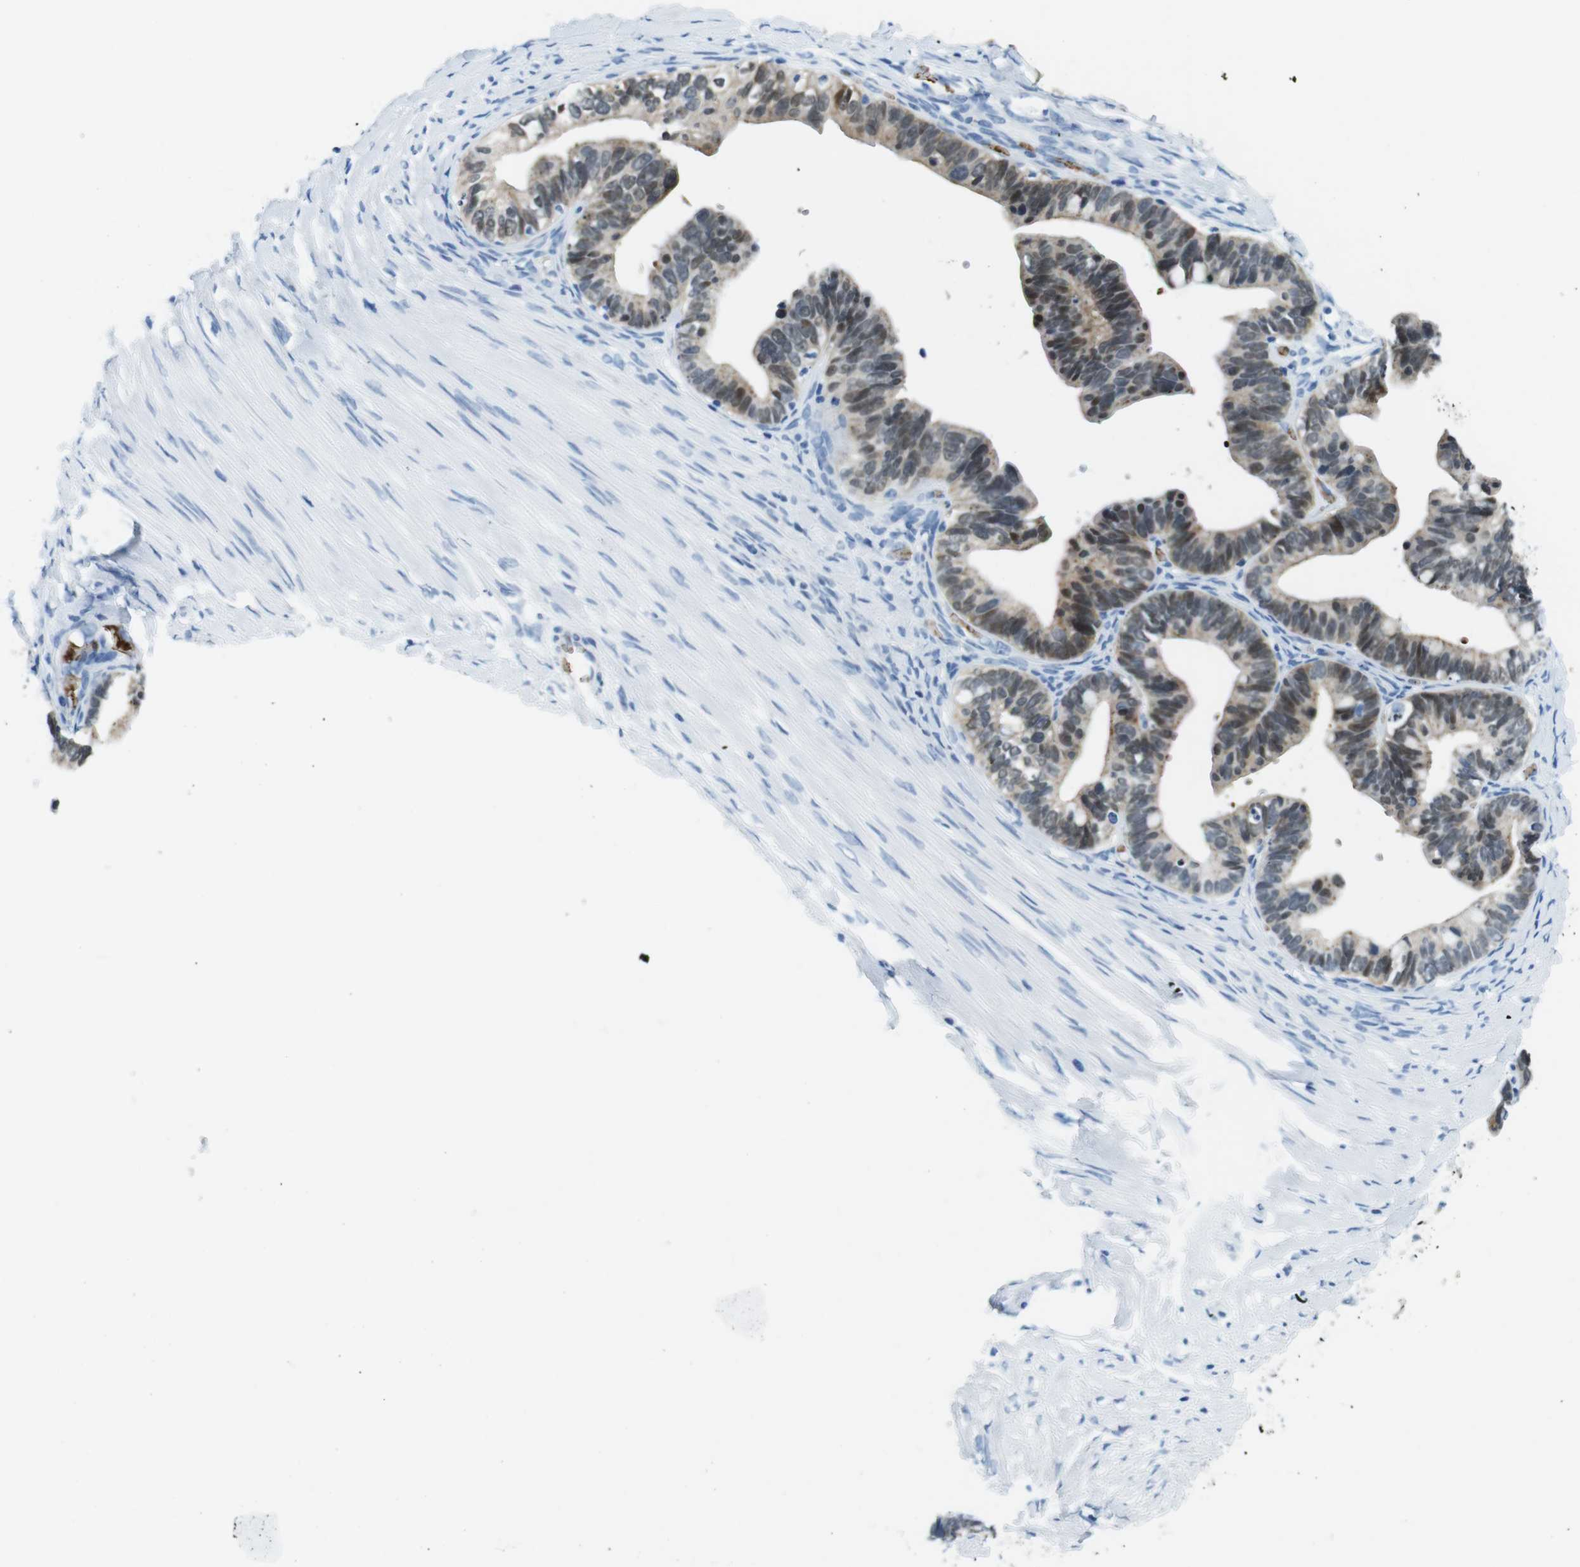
{"staining": {"intensity": "weak", "quantity": "<25%", "location": "nuclear"}, "tissue": "ovarian cancer", "cell_type": "Tumor cells", "image_type": "cancer", "snomed": [{"axis": "morphology", "description": "Cystadenocarcinoma, serous, NOS"}, {"axis": "topography", "description": "Ovary"}], "caption": "Protein analysis of ovarian serous cystadenocarcinoma shows no significant expression in tumor cells.", "gene": "TFAP2C", "patient": {"sex": "female", "age": 56}}